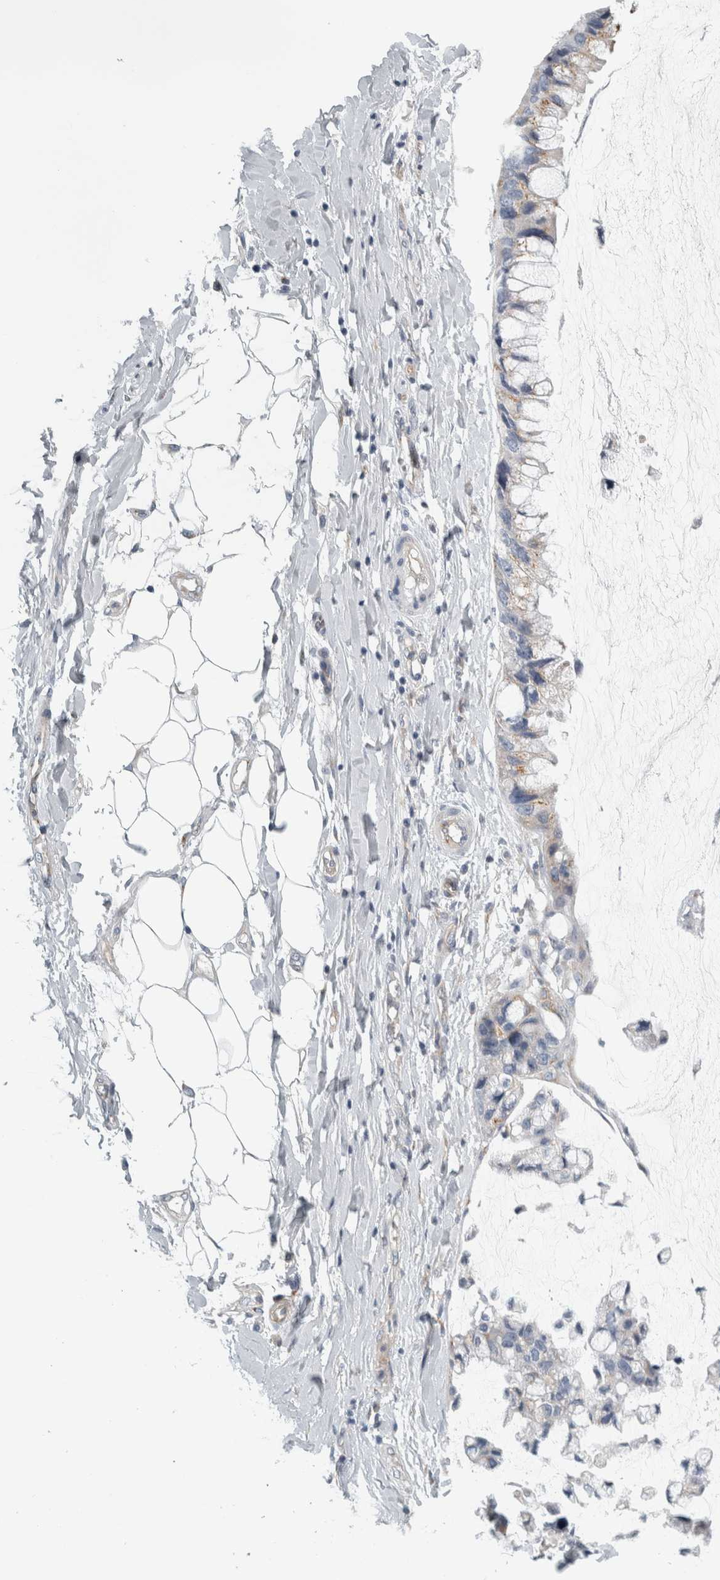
{"staining": {"intensity": "weak", "quantity": "<25%", "location": "cytoplasmic/membranous"}, "tissue": "ovarian cancer", "cell_type": "Tumor cells", "image_type": "cancer", "snomed": [{"axis": "morphology", "description": "Cystadenocarcinoma, mucinous, NOS"}, {"axis": "topography", "description": "Ovary"}], "caption": "This is an immunohistochemistry (IHC) image of human ovarian mucinous cystadenocarcinoma. There is no positivity in tumor cells.", "gene": "PEX6", "patient": {"sex": "female", "age": 39}}